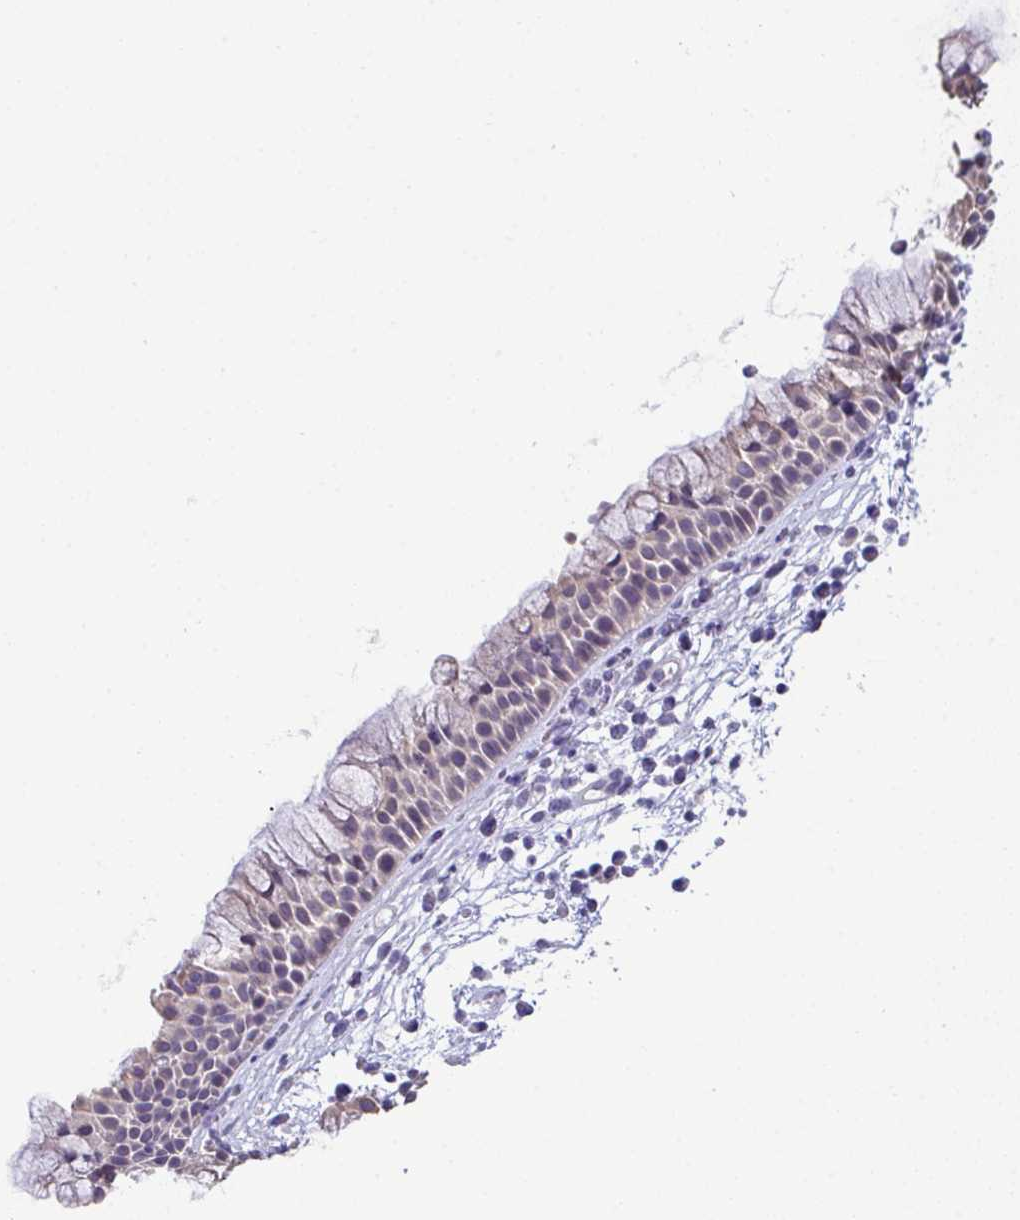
{"staining": {"intensity": "moderate", "quantity": "<25%", "location": "cytoplasmic/membranous"}, "tissue": "nasopharynx", "cell_type": "Respiratory epithelial cells", "image_type": "normal", "snomed": [{"axis": "morphology", "description": "Normal tissue, NOS"}, {"axis": "topography", "description": "Nasopharynx"}], "caption": "Human nasopharynx stained with a brown dye demonstrates moderate cytoplasmic/membranous positive expression in about <25% of respiratory epithelial cells.", "gene": "ATP6V0D2", "patient": {"sex": "male", "age": 56}}